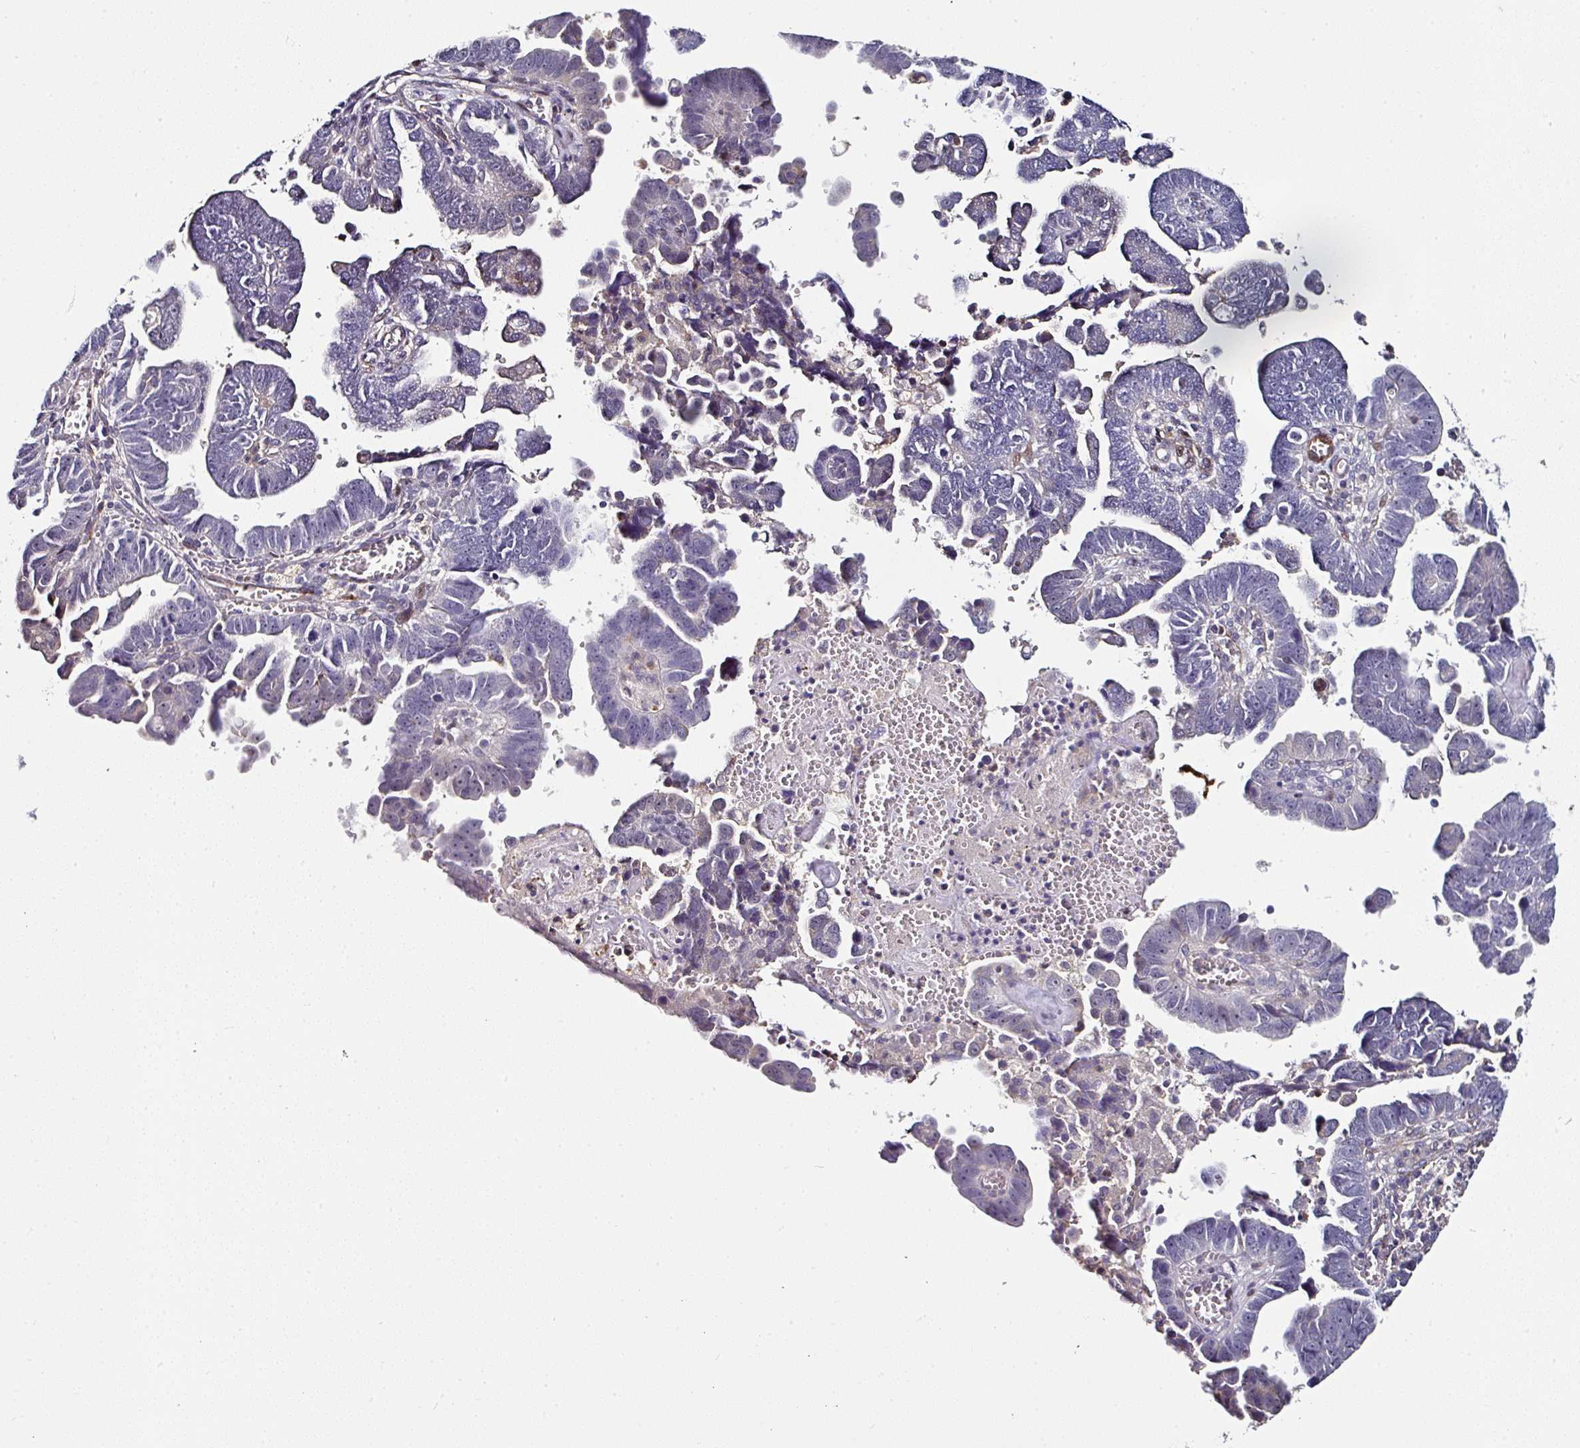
{"staining": {"intensity": "negative", "quantity": "none", "location": "none"}, "tissue": "endometrial cancer", "cell_type": "Tumor cells", "image_type": "cancer", "snomed": [{"axis": "morphology", "description": "Adenocarcinoma, NOS"}, {"axis": "topography", "description": "Endometrium"}], "caption": "Endometrial cancer (adenocarcinoma) was stained to show a protein in brown. There is no significant positivity in tumor cells.", "gene": "BEND5", "patient": {"sex": "female", "age": 75}}